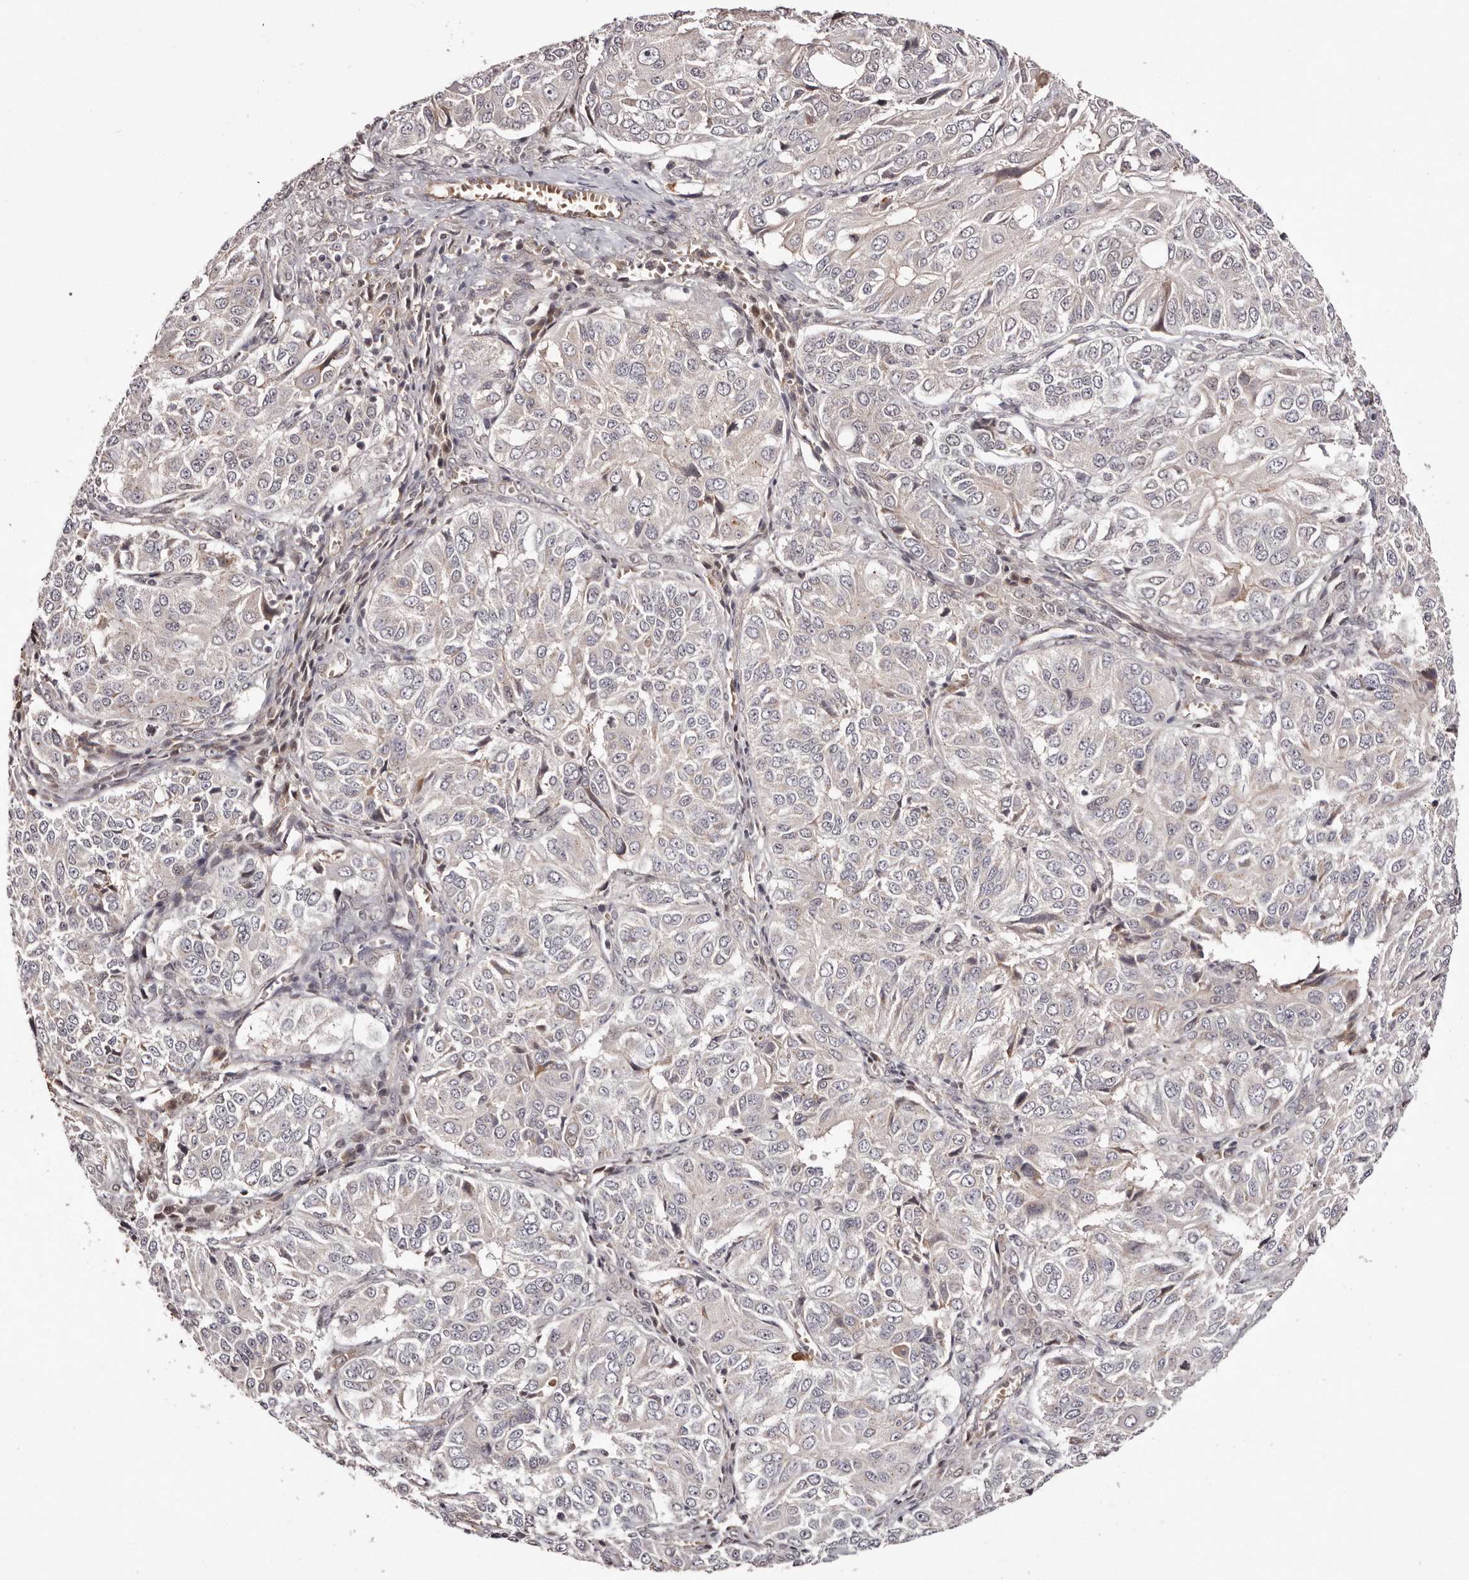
{"staining": {"intensity": "negative", "quantity": "none", "location": "none"}, "tissue": "ovarian cancer", "cell_type": "Tumor cells", "image_type": "cancer", "snomed": [{"axis": "morphology", "description": "Carcinoma, endometroid"}, {"axis": "topography", "description": "Ovary"}], "caption": "A high-resolution photomicrograph shows immunohistochemistry (IHC) staining of ovarian endometroid carcinoma, which reveals no significant positivity in tumor cells. (Stains: DAB (3,3'-diaminobenzidine) immunohistochemistry (IHC) with hematoxylin counter stain, Microscopy: brightfield microscopy at high magnification).", "gene": "EGR3", "patient": {"sex": "female", "age": 51}}